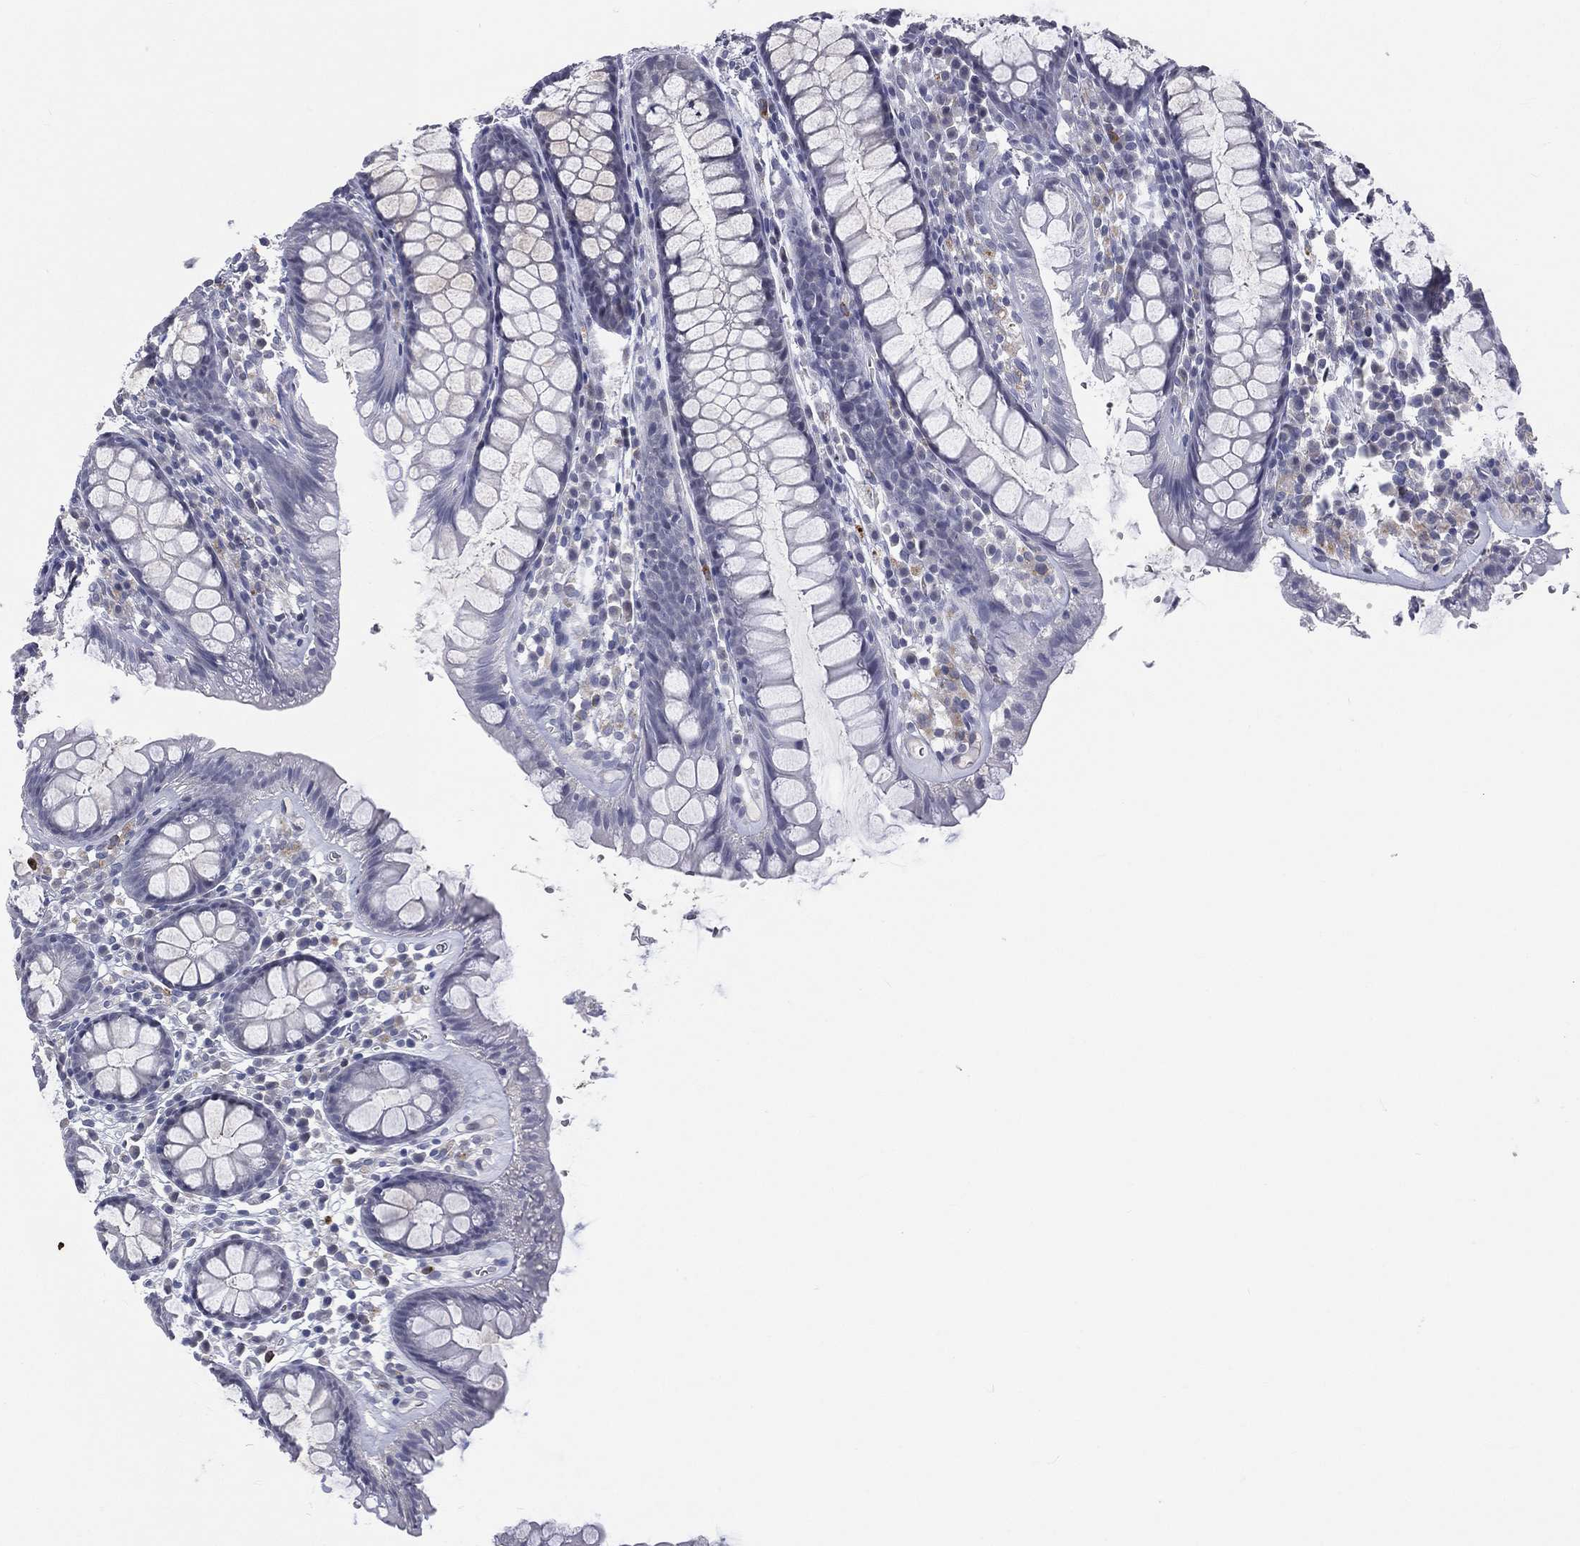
{"staining": {"intensity": "negative", "quantity": "none", "location": "none"}, "tissue": "colon", "cell_type": "Endothelial cells", "image_type": "normal", "snomed": [{"axis": "morphology", "description": "Normal tissue, NOS"}, {"axis": "topography", "description": "Colon"}], "caption": "An immunohistochemistry (IHC) histopathology image of benign colon is shown. There is no staining in endothelial cells of colon.", "gene": "IFT27", "patient": {"sex": "male", "age": 76}}